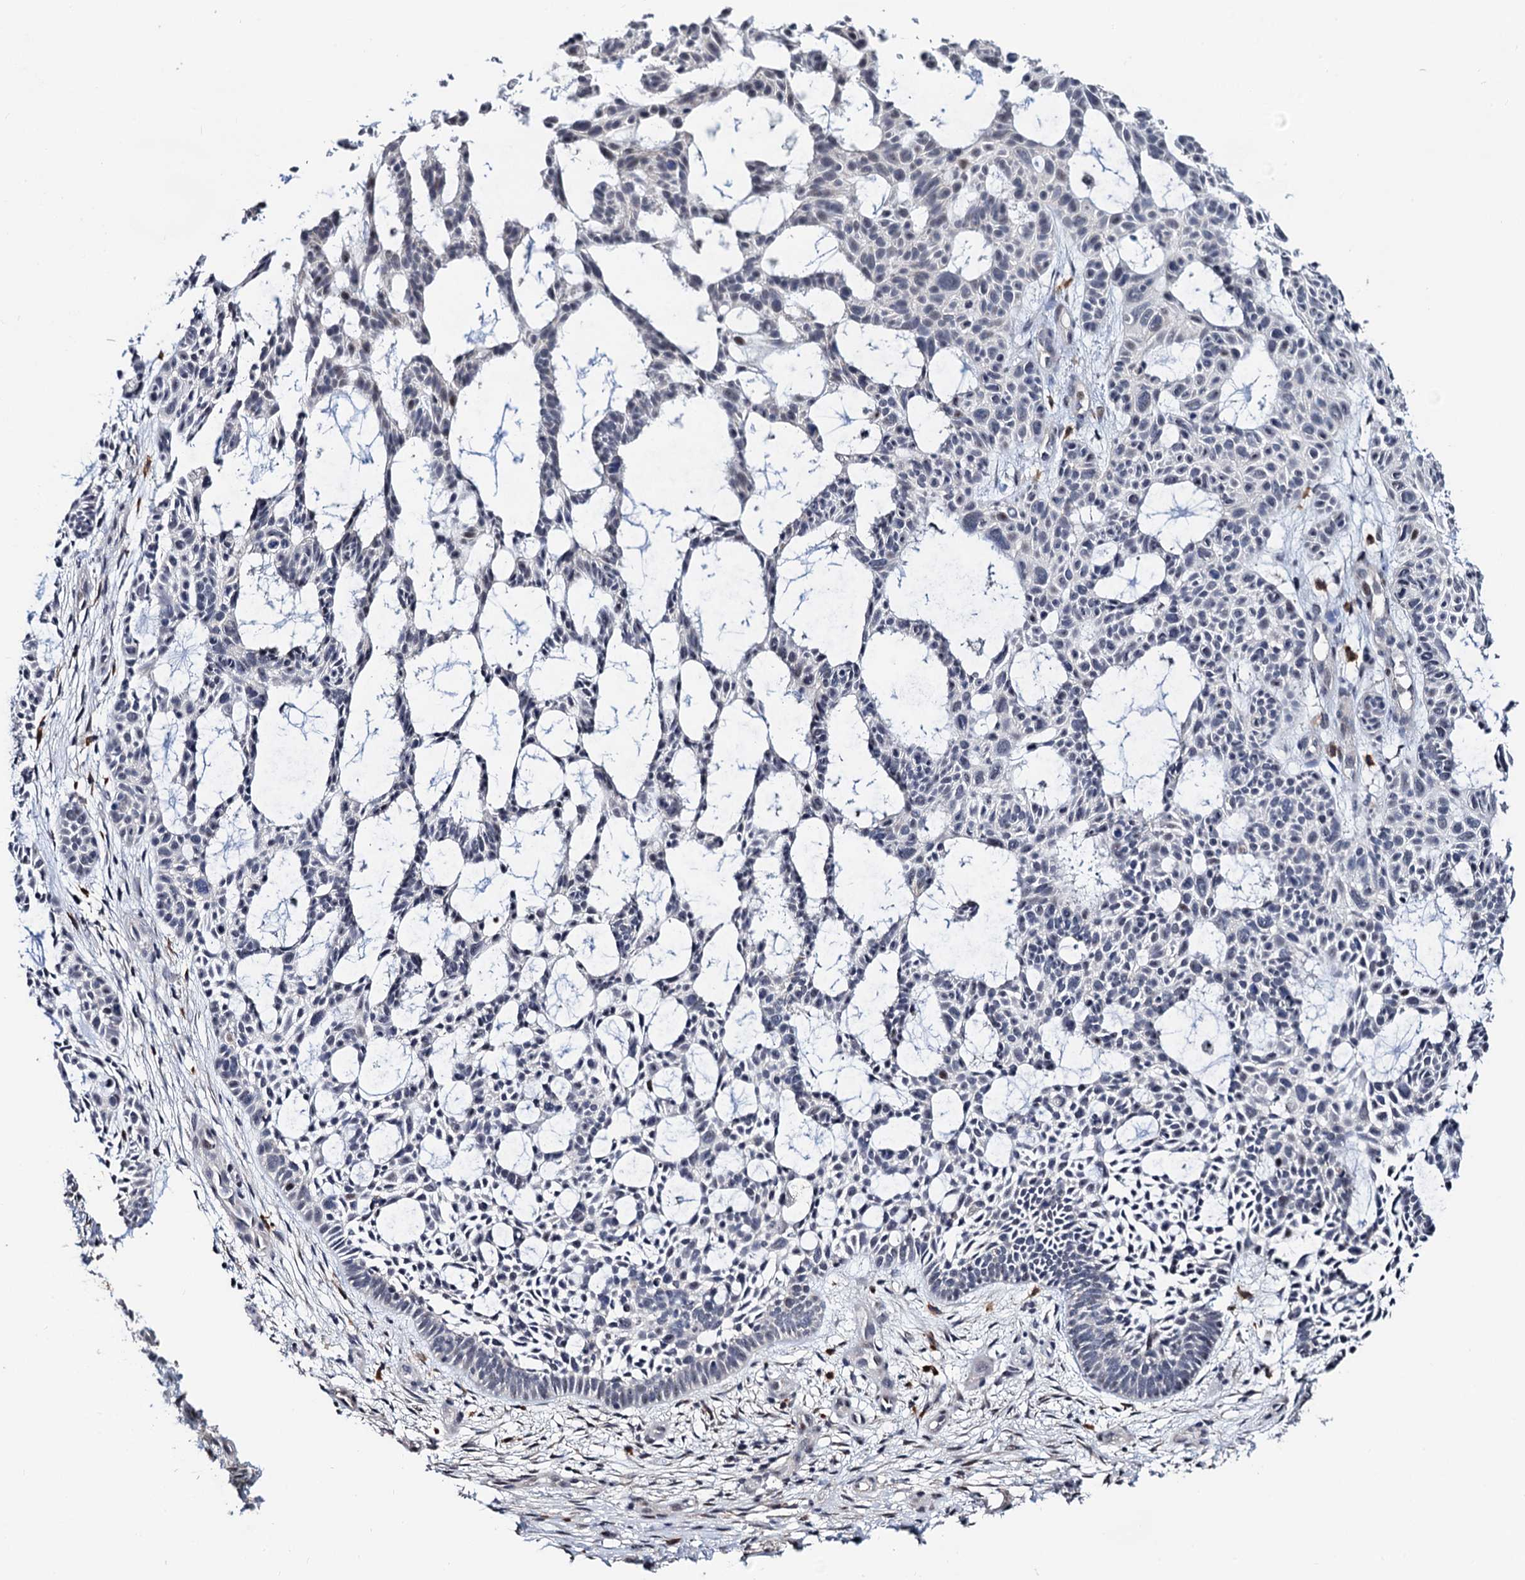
{"staining": {"intensity": "negative", "quantity": "none", "location": "none"}, "tissue": "skin cancer", "cell_type": "Tumor cells", "image_type": "cancer", "snomed": [{"axis": "morphology", "description": "Basal cell carcinoma"}, {"axis": "topography", "description": "Skin"}], "caption": "Histopathology image shows no protein positivity in tumor cells of skin cancer (basal cell carcinoma) tissue.", "gene": "FAM222A", "patient": {"sex": "male", "age": 89}}